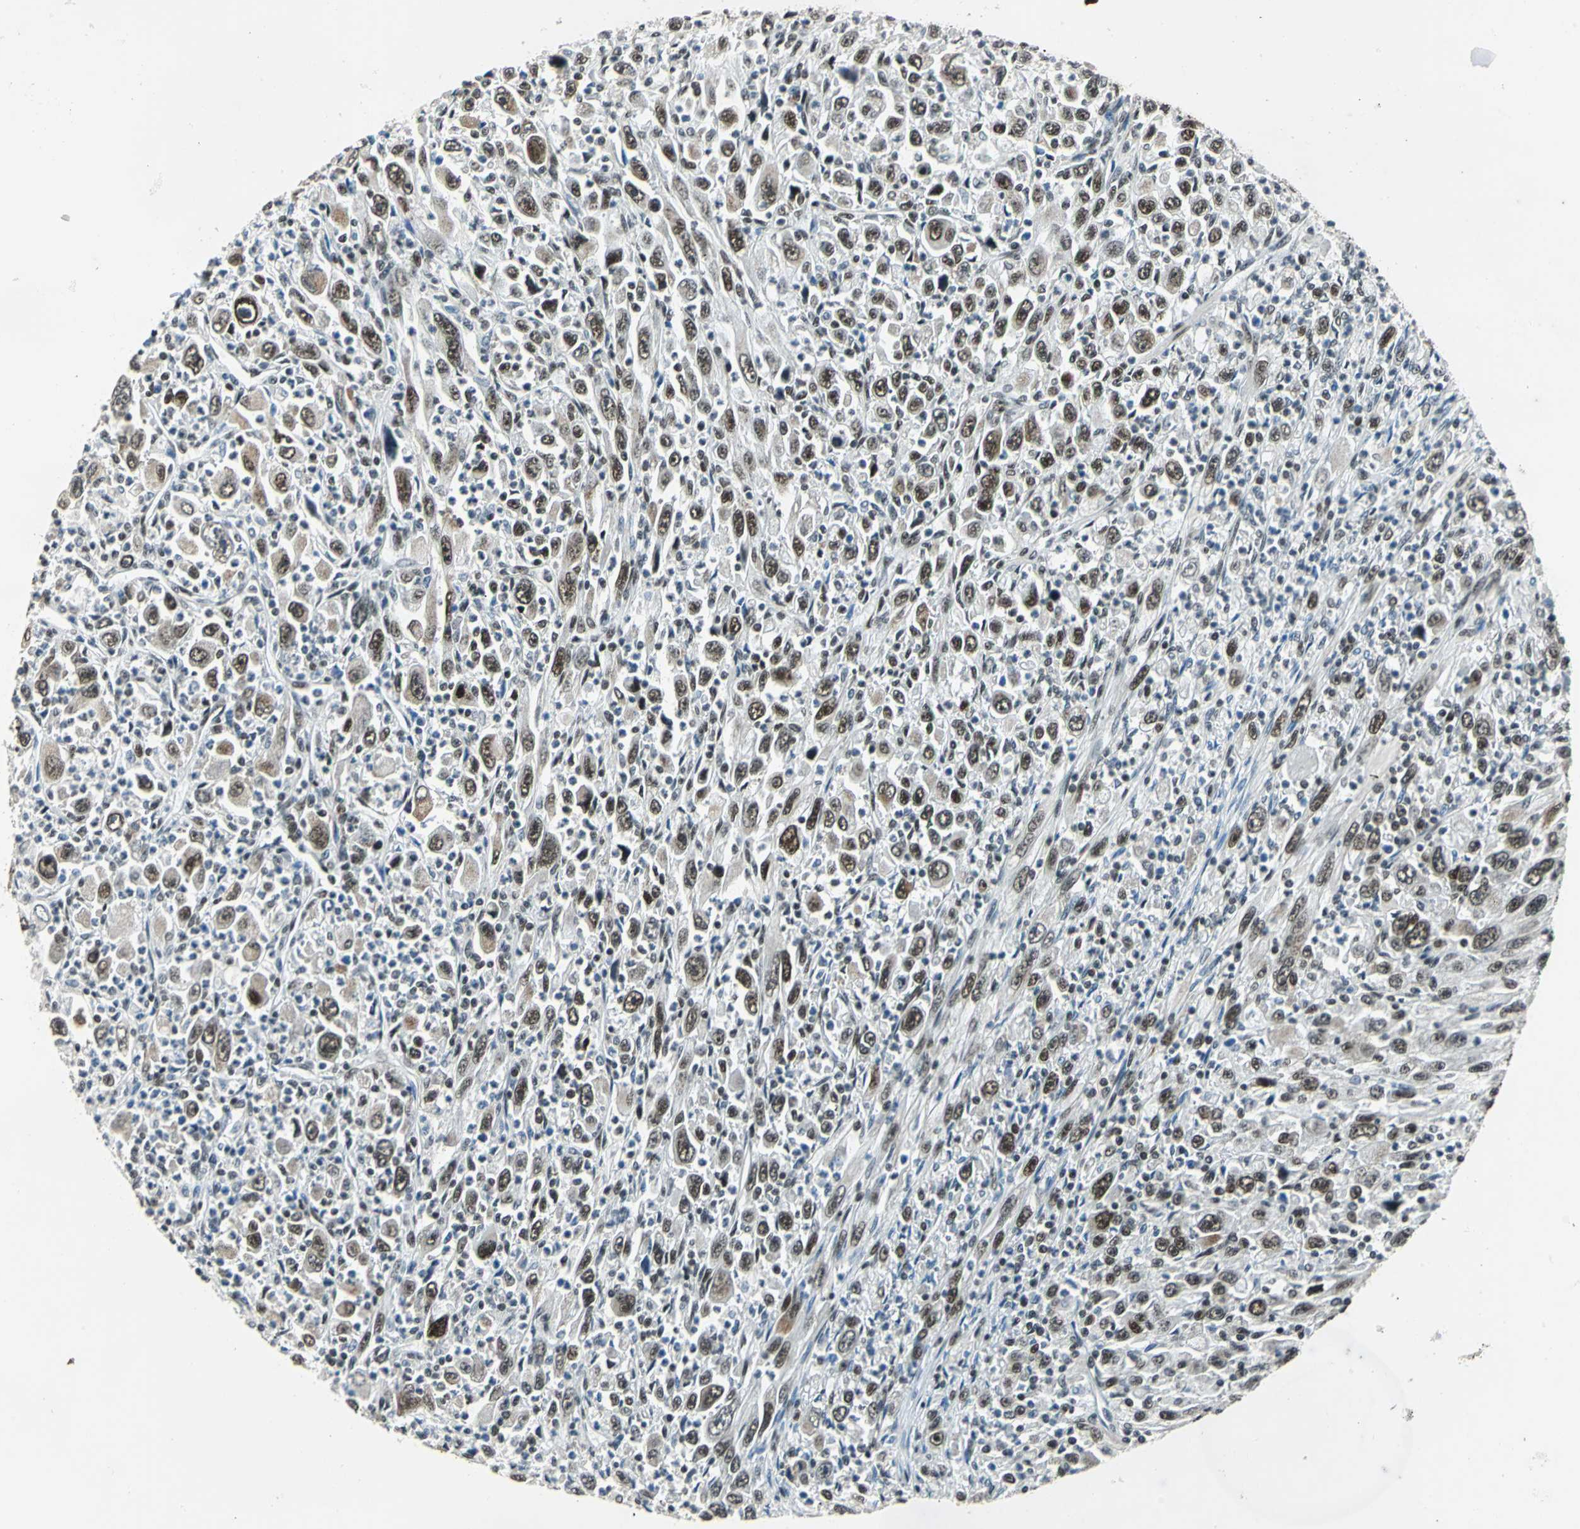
{"staining": {"intensity": "strong", "quantity": ">75%", "location": "nuclear"}, "tissue": "melanoma", "cell_type": "Tumor cells", "image_type": "cancer", "snomed": [{"axis": "morphology", "description": "Malignant melanoma, Metastatic site"}, {"axis": "topography", "description": "Skin"}], "caption": "High-magnification brightfield microscopy of melanoma stained with DAB (brown) and counterstained with hematoxylin (blue). tumor cells exhibit strong nuclear positivity is seen in about>75% of cells.", "gene": "BCLAF1", "patient": {"sex": "female", "age": 56}}